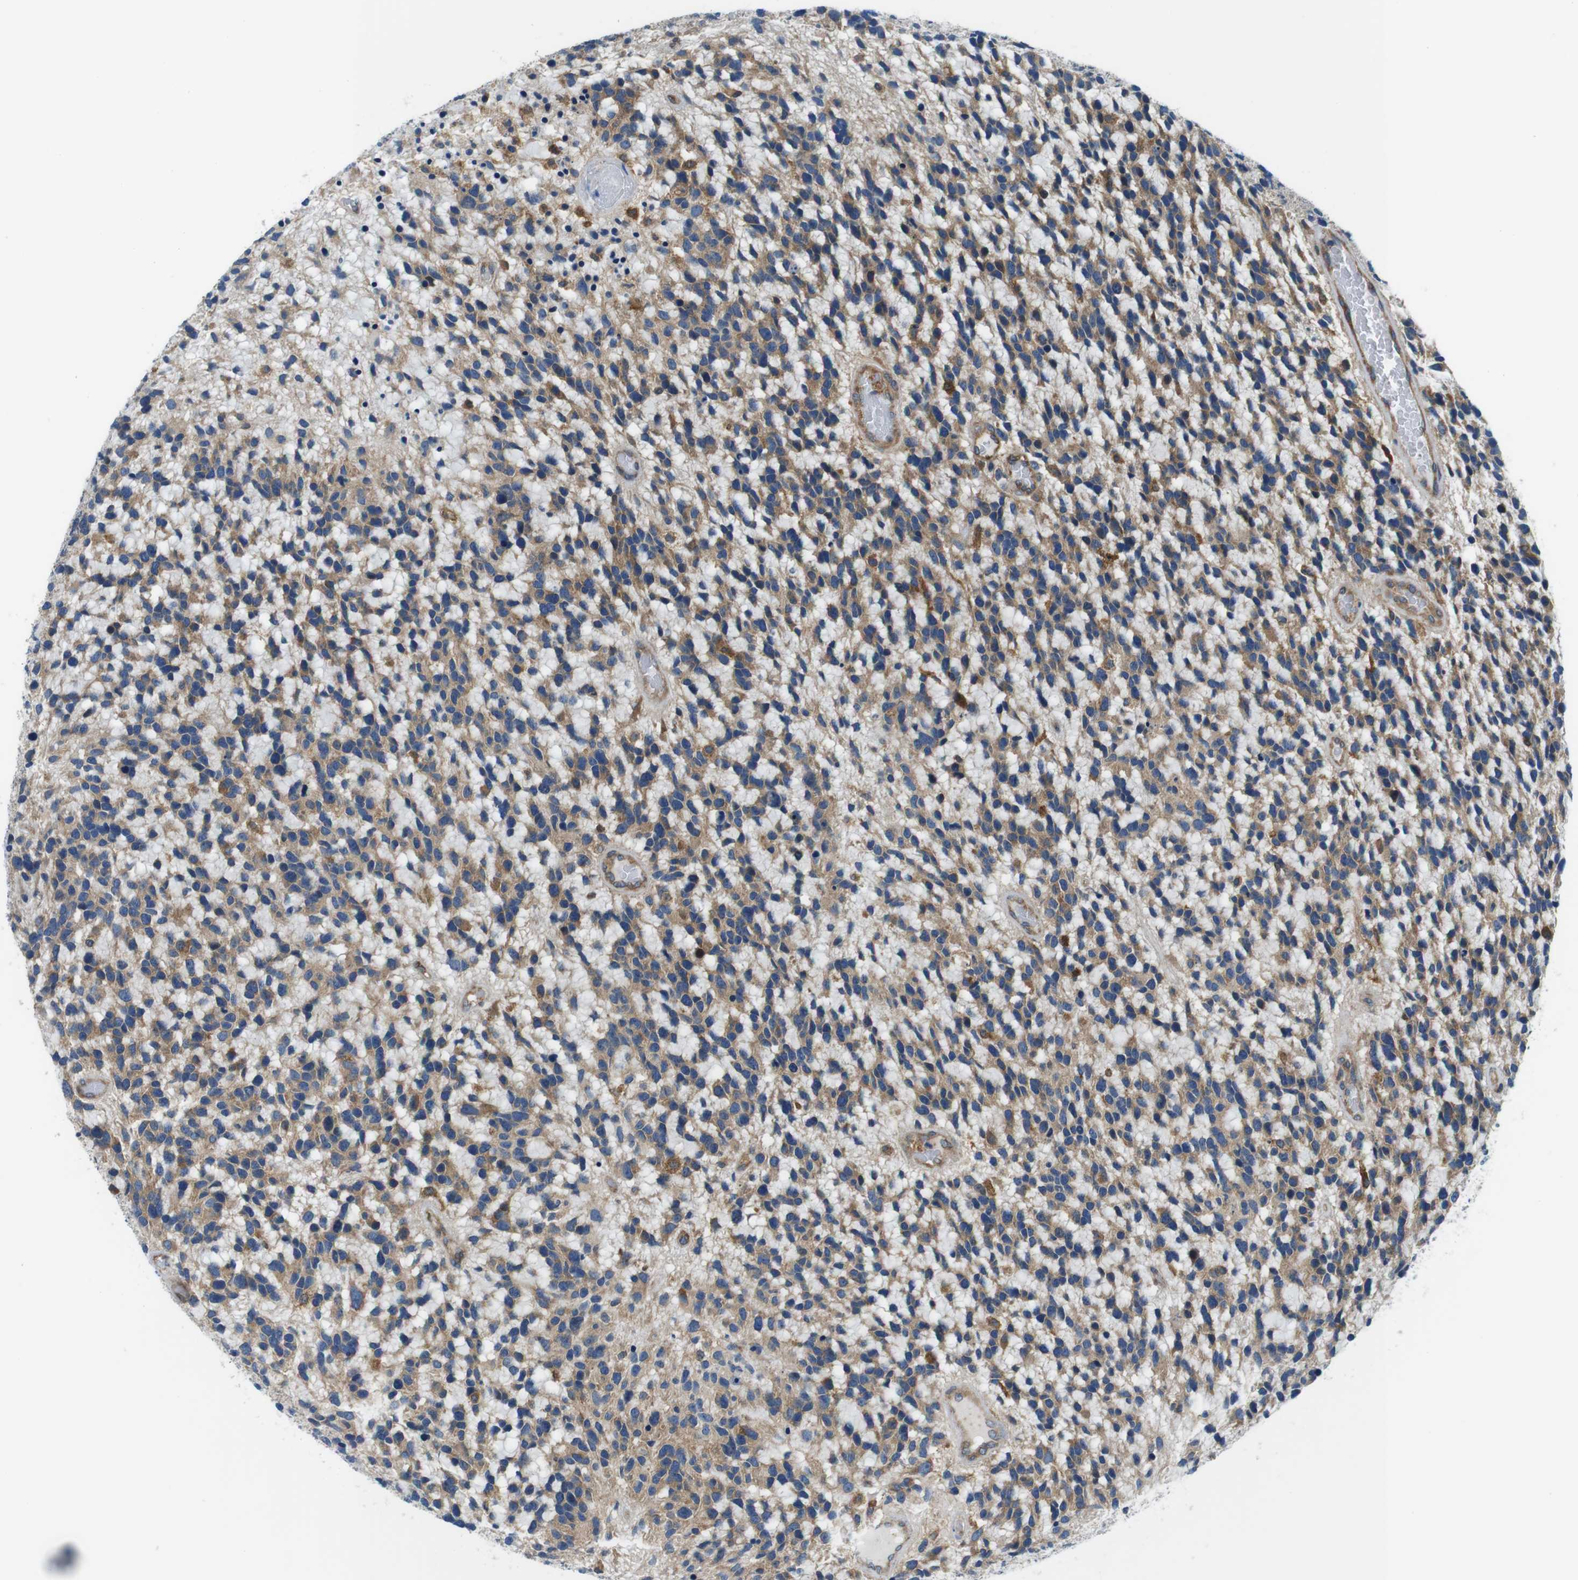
{"staining": {"intensity": "moderate", "quantity": ">75%", "location": "cytoplasmic/membranous"}, "tissue": "glioma", "cell_type": "Tumor cells", "image_type": "cancer", "snomed": [{"axis": "morphology", "description": "Glioma, malignant, High grade"}, {"axis": "topography", "description": "Brain"}], "caption": "High-magnification brightfield microscopy of glioma stained with DAB (3,3'-diaminobenzidine) (brown) and counterstained with hematoxylin (blue). tumor cells exhibit moderate cytoplasmic/membranous positivity is present in approximately>75% of cells.", "gene": "EIF2B5", "patient": {"sex": "female", "age": 58}}